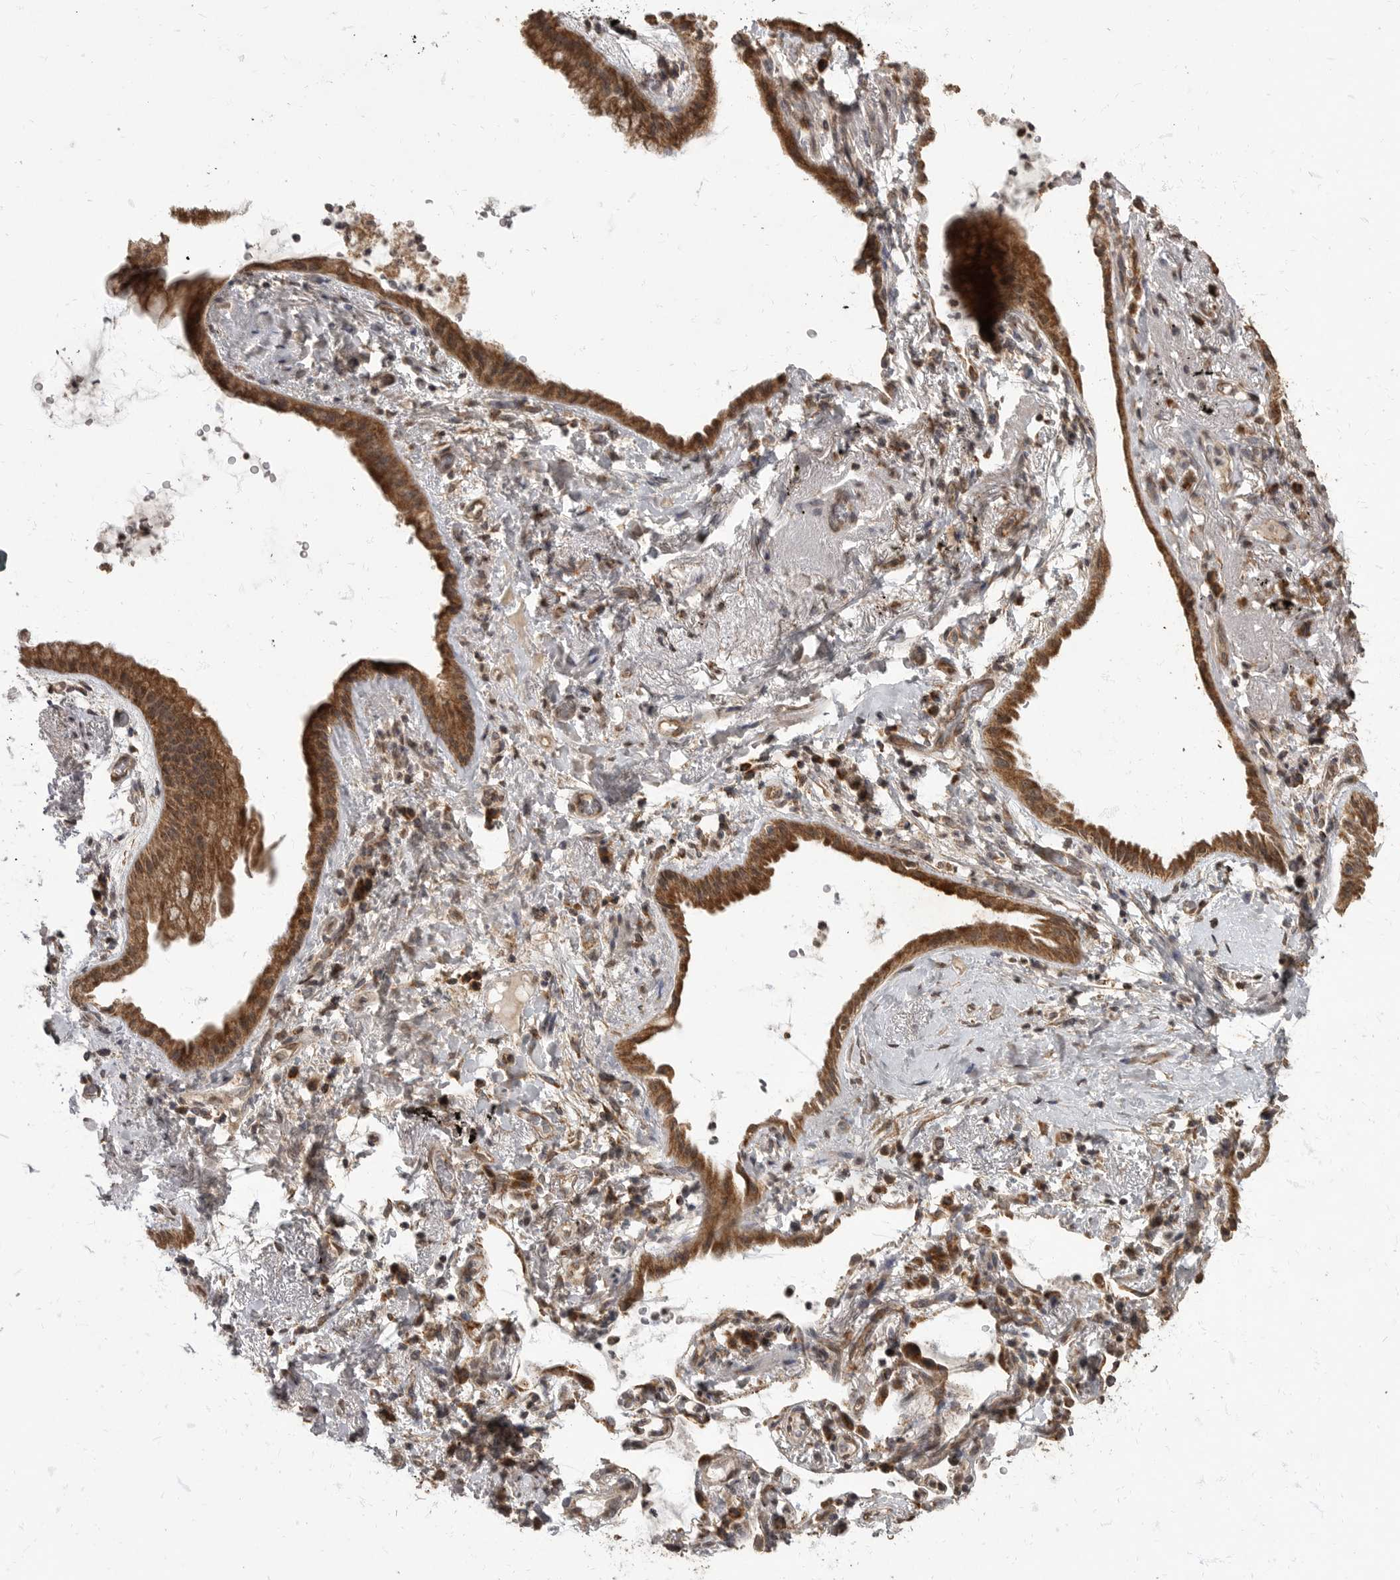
{"staining": {"intensity": "moderate", "quantity": ">75%", "location": "cytoplasmic/membranous,nuclear"}, "tissue": "lung cancer", "cell_type": "Tumor cells", "image_type": "cancer", "snomed": [{"axis": "morphology", "description": "Adenocarcinoma, NOS"}, {"axis": "topography", "description": "Lung"}], "caption": "Human lung adenocarcinoma stained with a brown dye shows moderate cytoplasmic/membranous and nuclear positive expression in approximately >75% of tumor cells.", "gene": "MAFG", "patient": {"sex": "female", "age": 70}}